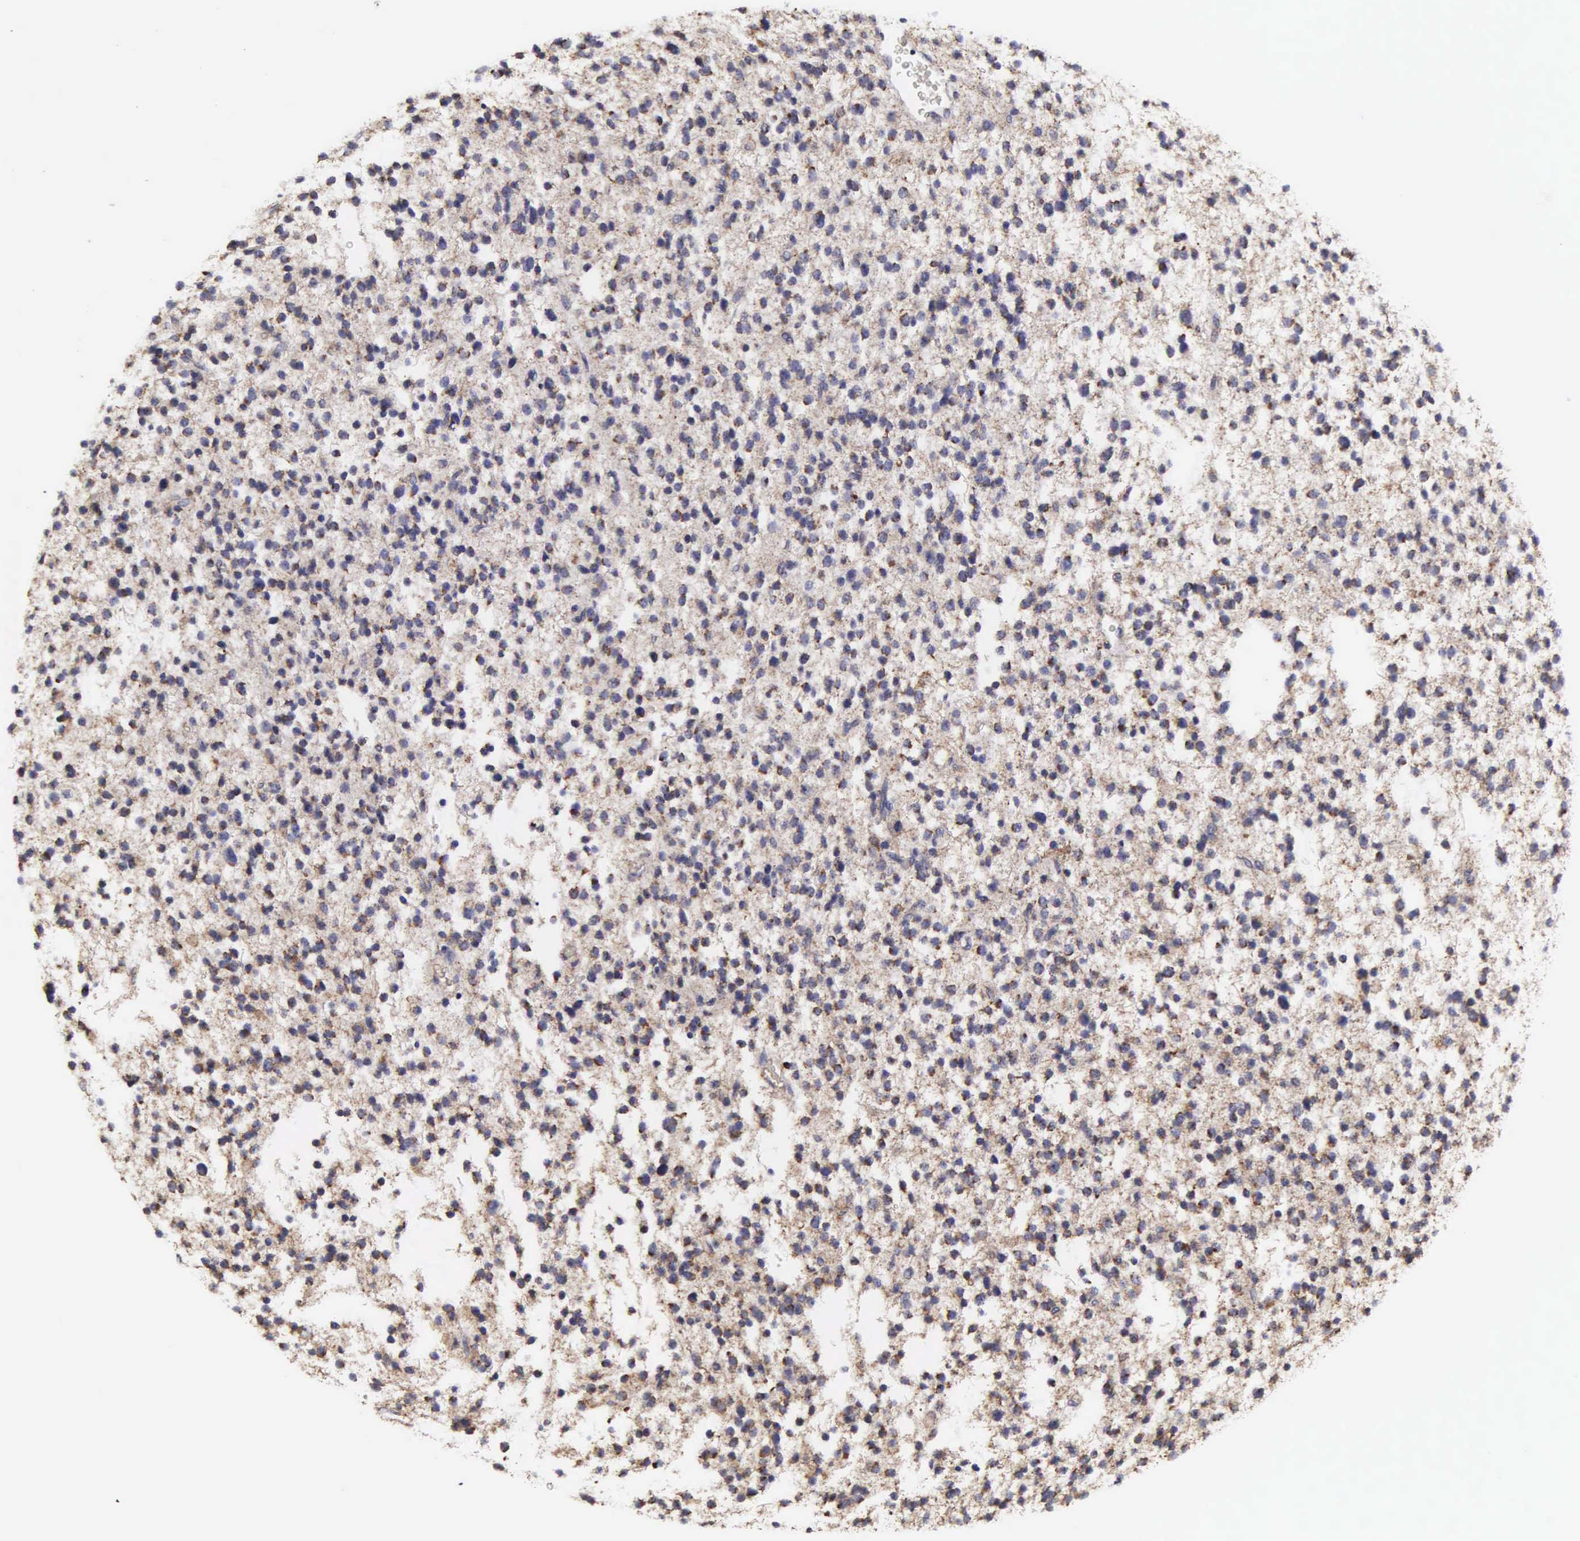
{"staining": {"intensity": "weak", "quantity": "25%-75%", "location": "cytoplasmic/membranous"}, "tissue": "glioma", "cell_type": "Tumor cells", "image_type": "cancer", "snomed": [{"axis": "morphology", "description": "Glioma, malignant, Low grade"}, {"axis": "topography", "description": "Brain"}], "caption": "Protein expression analysis of malignant low-grade glioma demonstrates weak cytoplasmic/membranous positivity in about 25%-75% of tumor cells.", "gene": "PSMA3", "patient": {"sex": "female", "age": 36}}